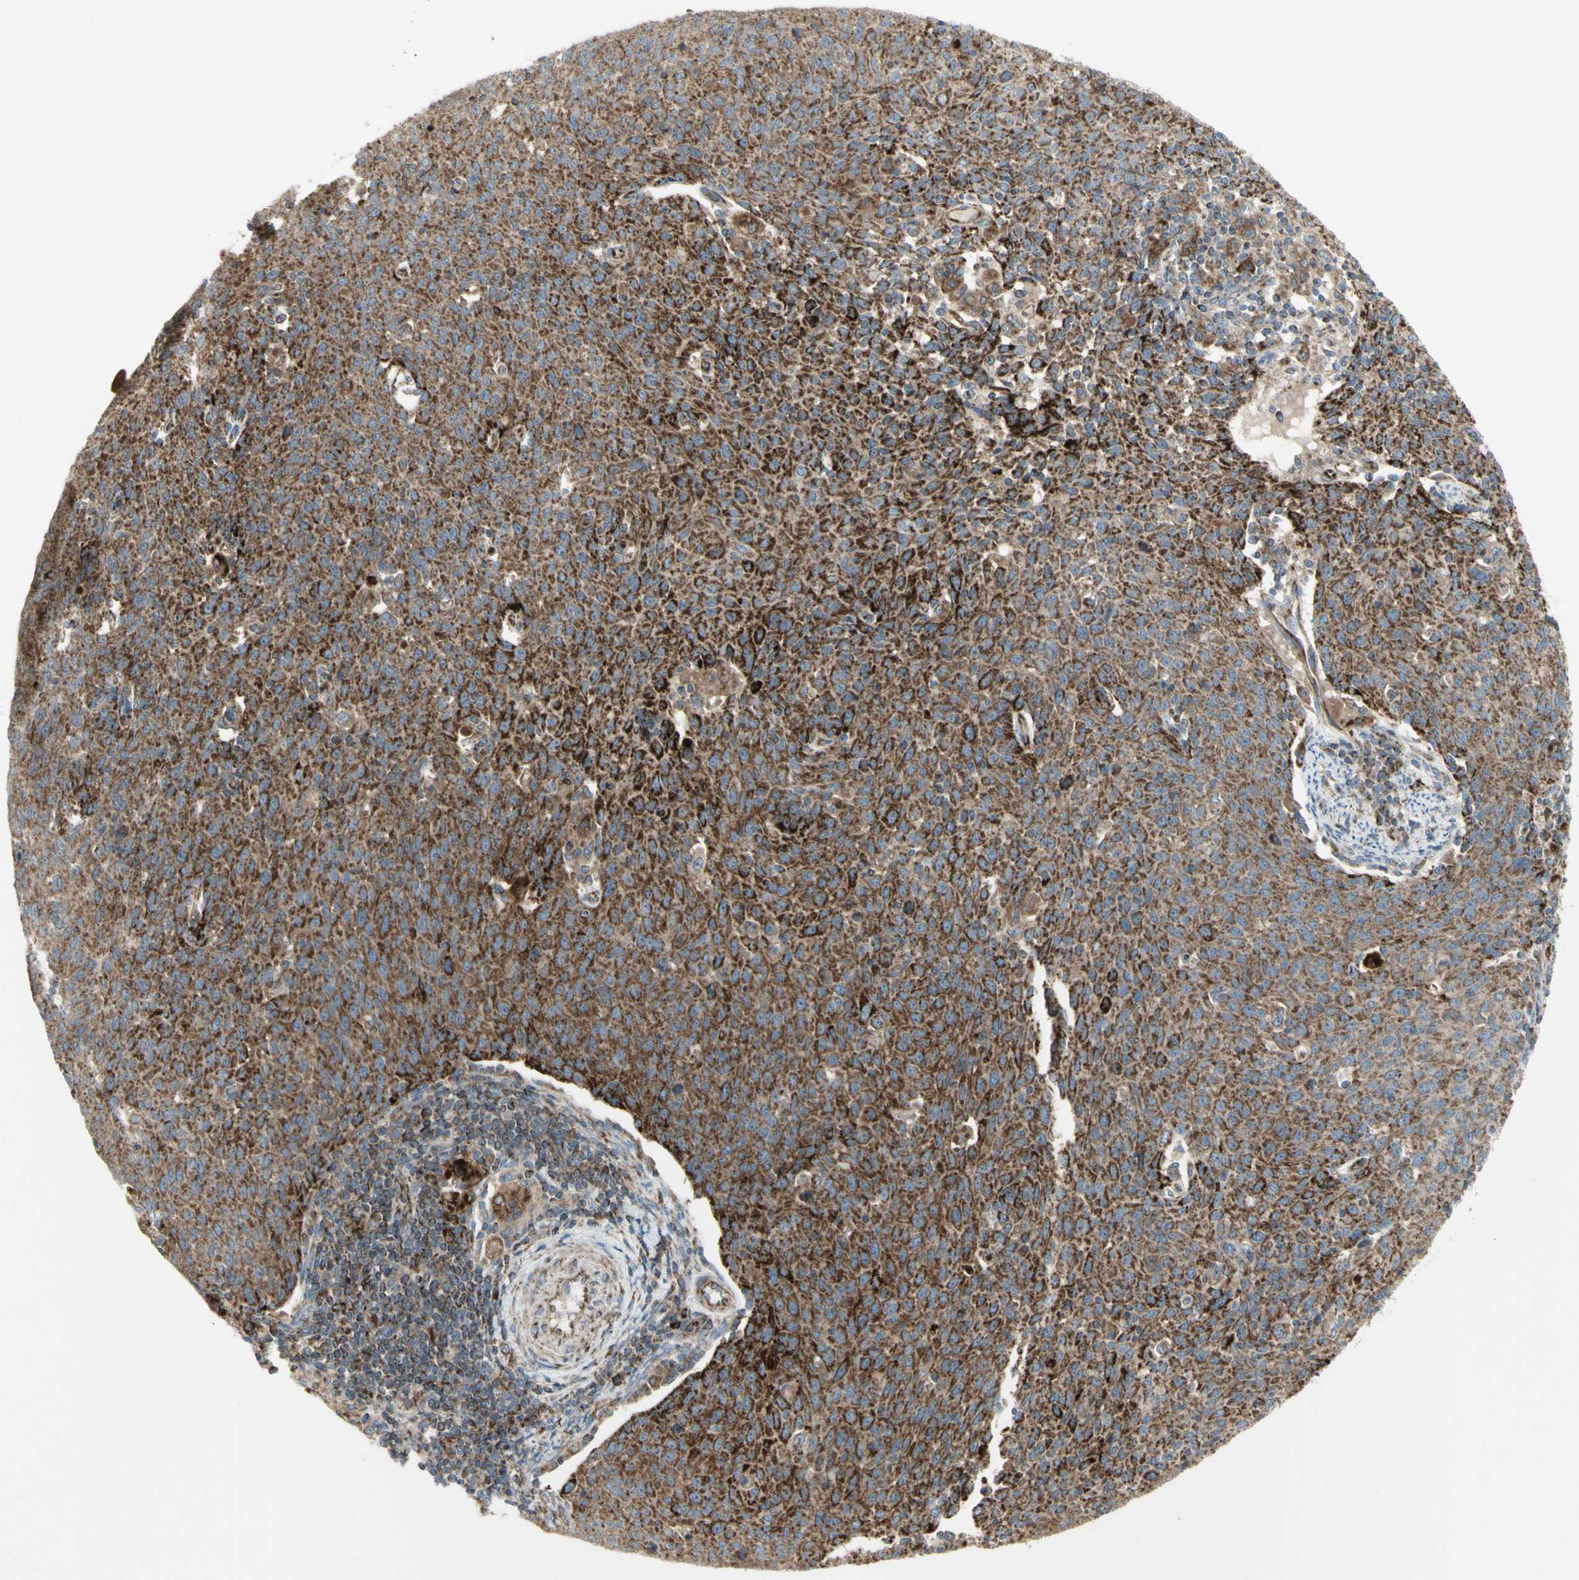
{"staining": {"intensity": "strong", "quantity": ">75%", "location": "cytoplasmic/membranous"}, "tissue": "cervical cancer", "cell_type": "Tumor cells", "image_type": "cancer", "snomed": [{"axis": "morphology", "description": "Squamous cell carcinoma, NOS"}, {"axis": "topography", "description": "Cervix"}], "caption": "Brown immunohistochemical staining in cervical squamous cell carcinoma demonstrates strong cytoplasmic/membranous expression in approximately >75% of tumor cells.", "gene": "CYB5R1", "patient": {"sex": "female", "age": 38}}